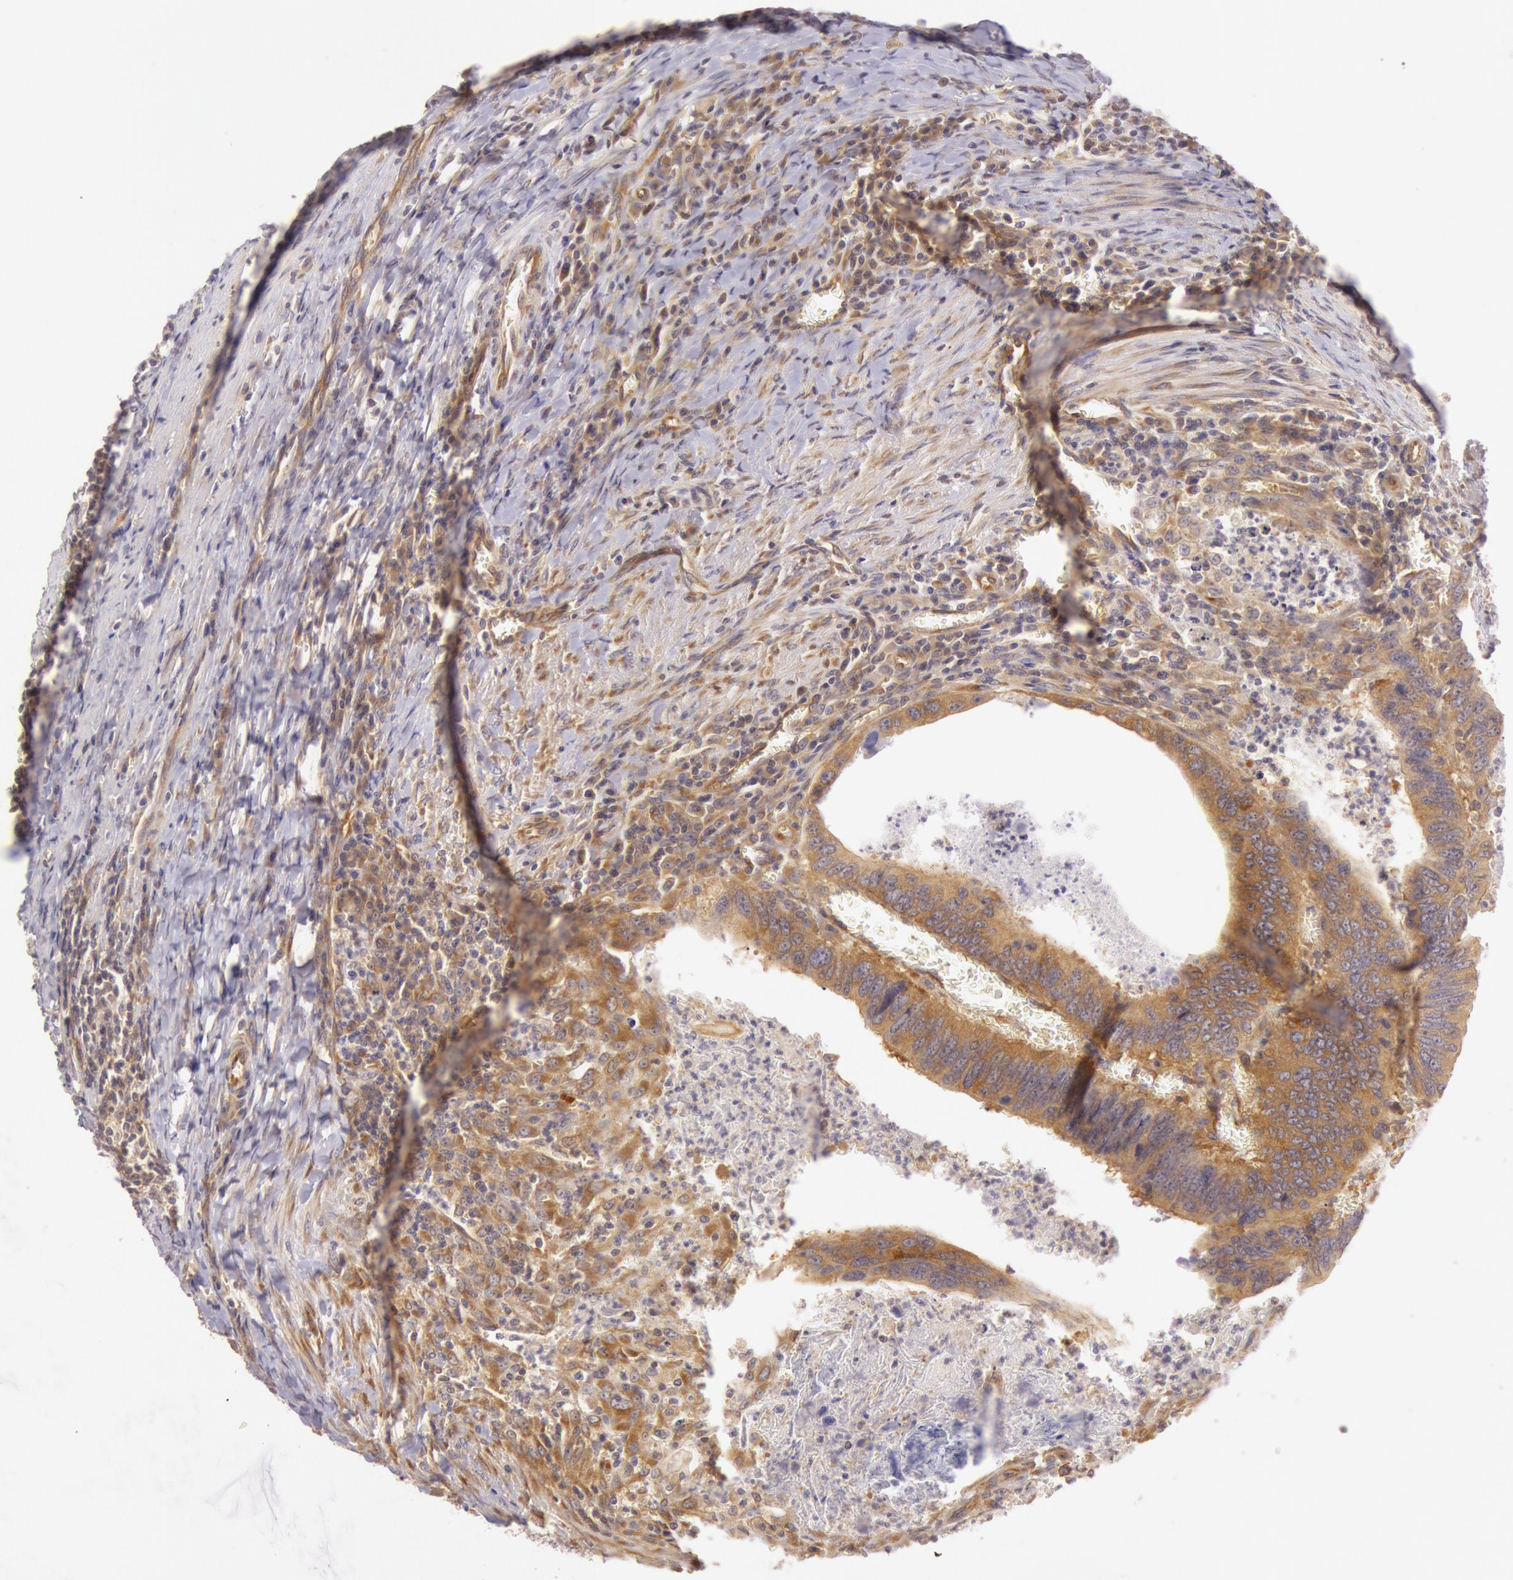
{"staining": {"intensity": "moderate", "quantity": ">75%", "location": "cytoplasmic/membranous"}, "tissue": "colorectal cancer", "cell_type": "Tumor cells", "image_type": "cancer", "snomed": [{"axis": "morphology", "description": "Adenocarcinoma, NOS"}, {"axis": "topography", "description": "Colon"}], "caption": "Brown immunohistochemical staining in human adenocarcinoma (colorectal) exhibits moderate cytoplasmic/membranous positivity in approximately >75% of tumor cells.", "gene": "CHUK", "patient": {"sex": "male", "age": 72}}